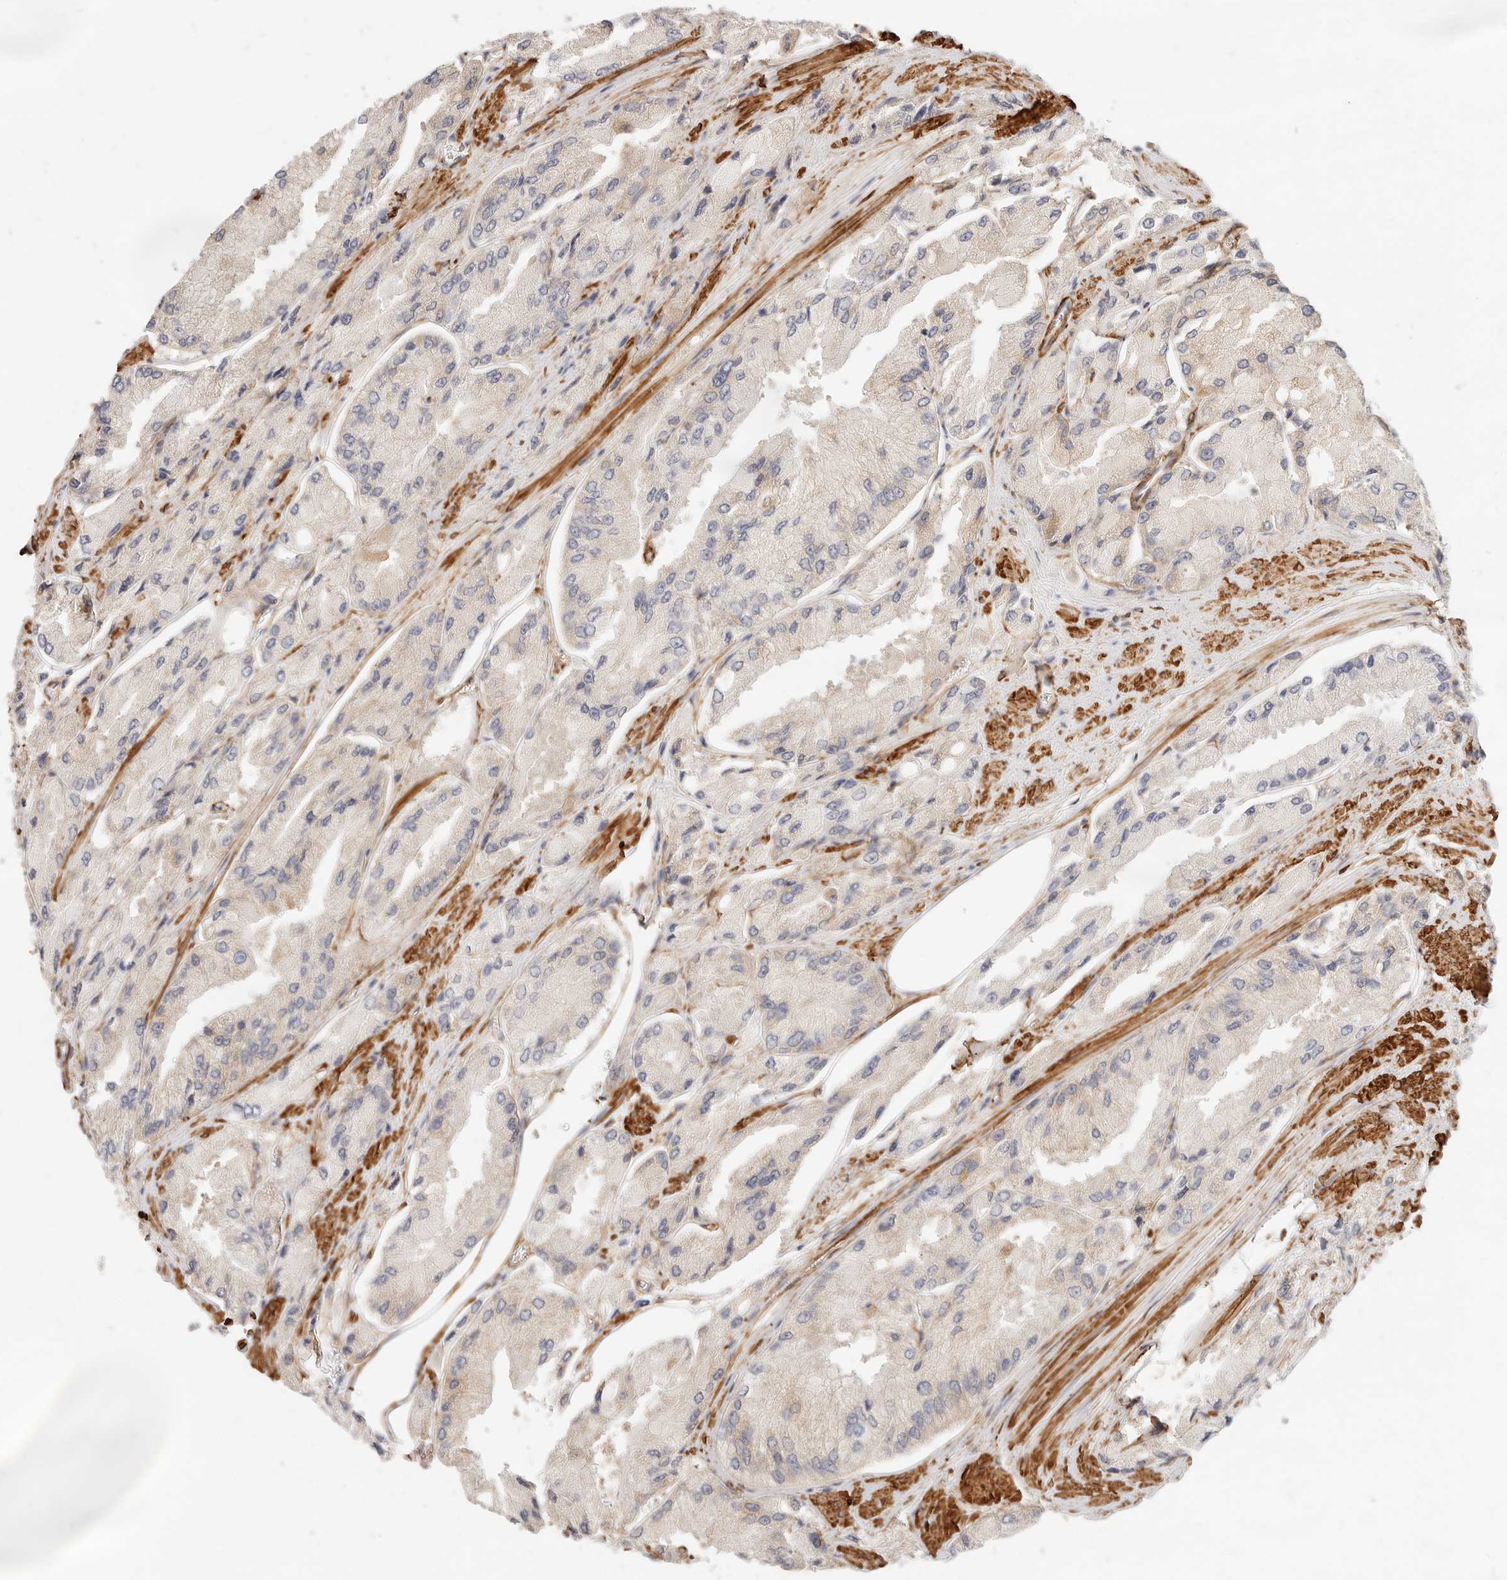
{"staining": {"intensity": "negative", "quantity": "none", "location": "none"}, "tissue": "prostate cancer", "cell_type": "Tumor cells", "image_type": "cancer", "snomed": [{"axis": "morphology", "description": "Adenocarcinoma, High grade"}, {"axis": "topography", "description": "Prostate"}], "caption": "DAB (3,3'-diaminobenzidine) immunohistochemical staining of human adenocarcinoma (high-grade) (prostate) displays no significant staining in tumor cells. (Stains: DAB (3,3'-diaminobenzidine) IHC with hematoxylin counter stain, Microscopy: brightfield microscopy at high magnification).", "gene": "TMTC2", "patient": {"sex": "male", "age": 58}}